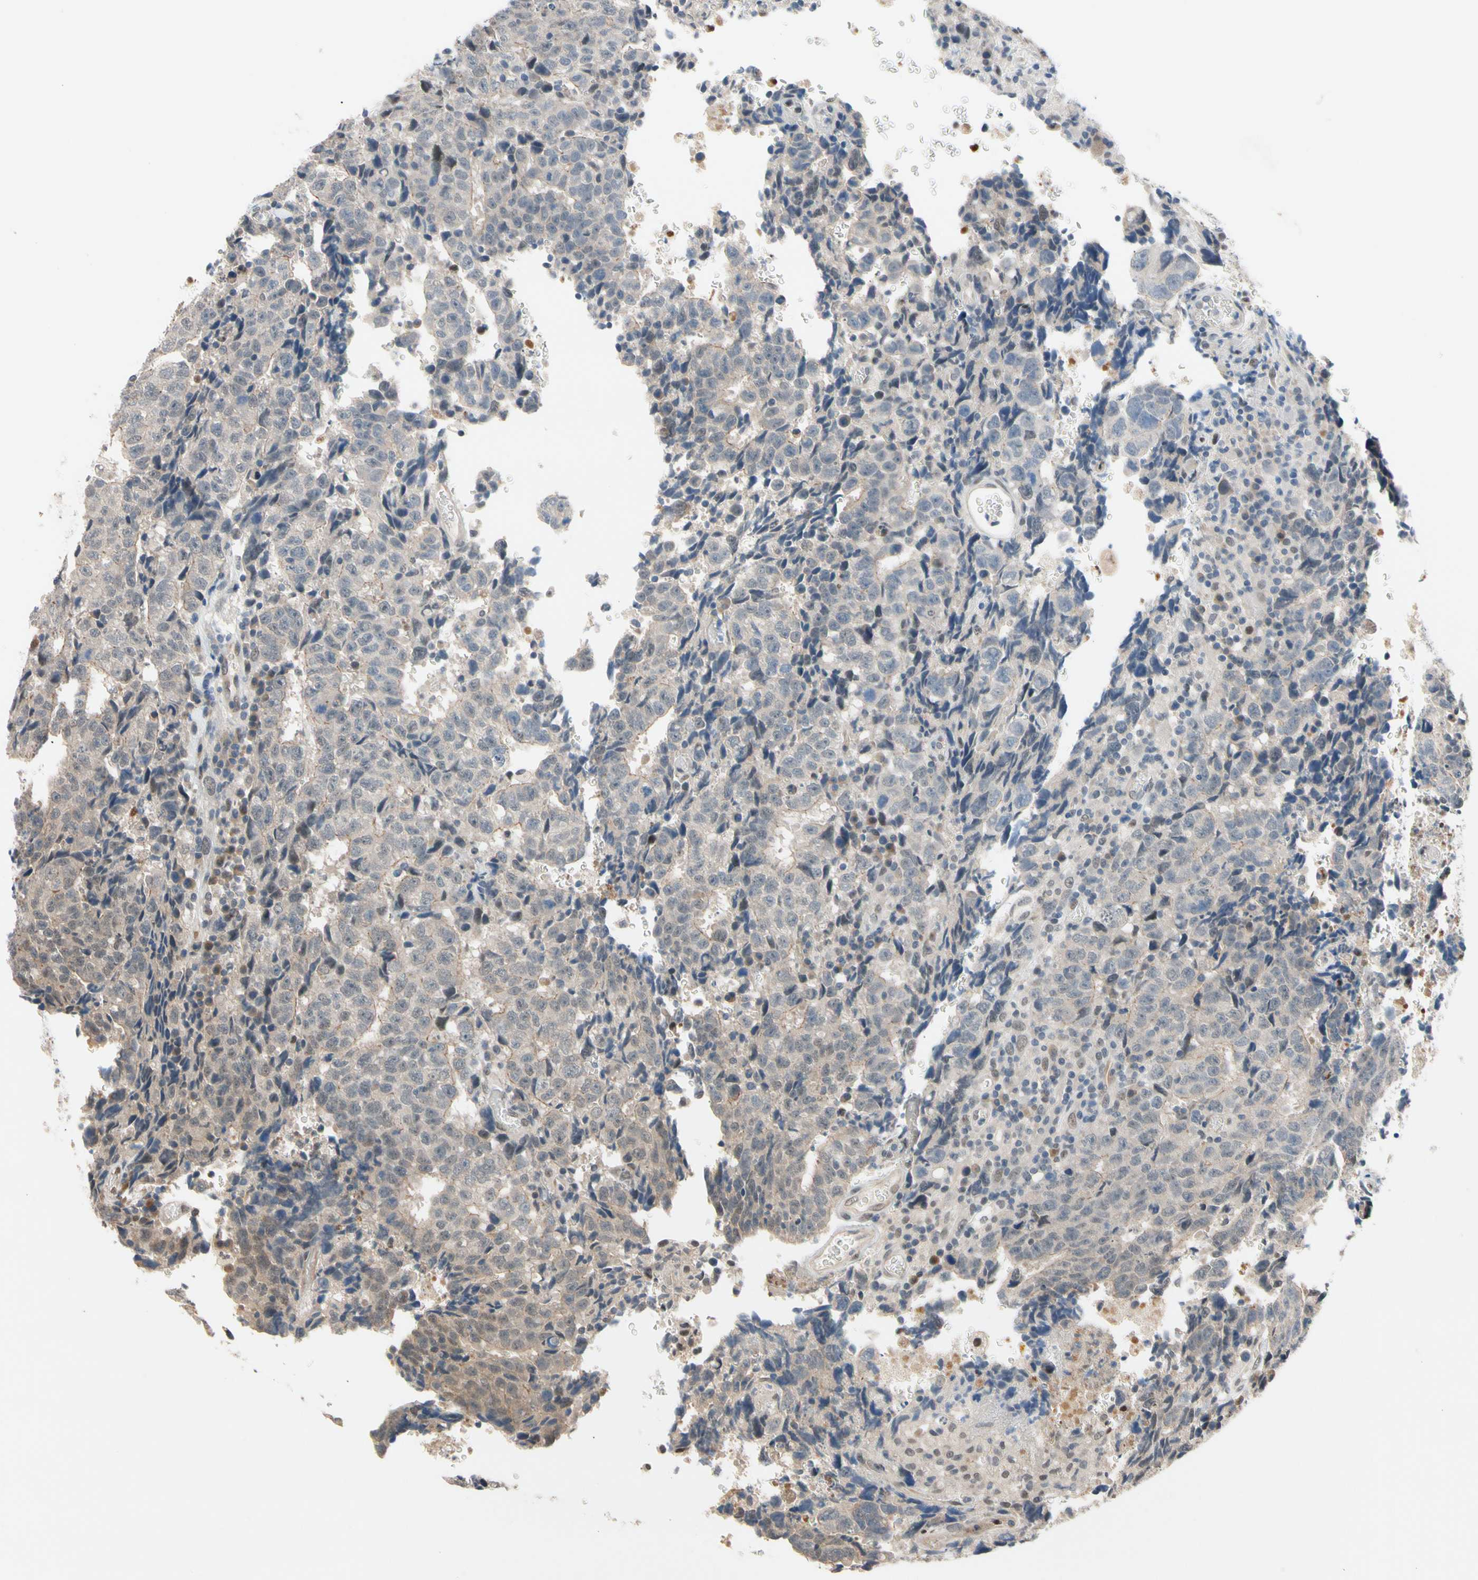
{"staining": {"intensity": "weak", "quantity": "25%-75%", "location": "cytoplasmic/membranous"}, "tissue": "testis cancer", "cell_type": "Tumor cells", "image_type": "cancer", "snomed": [{"axis": "morphology", "description": "Necrosis, NOS"}, {"axis": "morphology", "description": "Carcinoma, Embryonal, NOS"}, {"axis": "topography", "description": "Testis"}], "caption": "Testis embryonal carcinoma stained with DAB immunohistochemistry displays low levels of weak cytoplasmic/membranous staining in approximately 25%-75% of tumor cells.", "gene": "NGEF", "patient": {"sex": "male", "age": 19}}